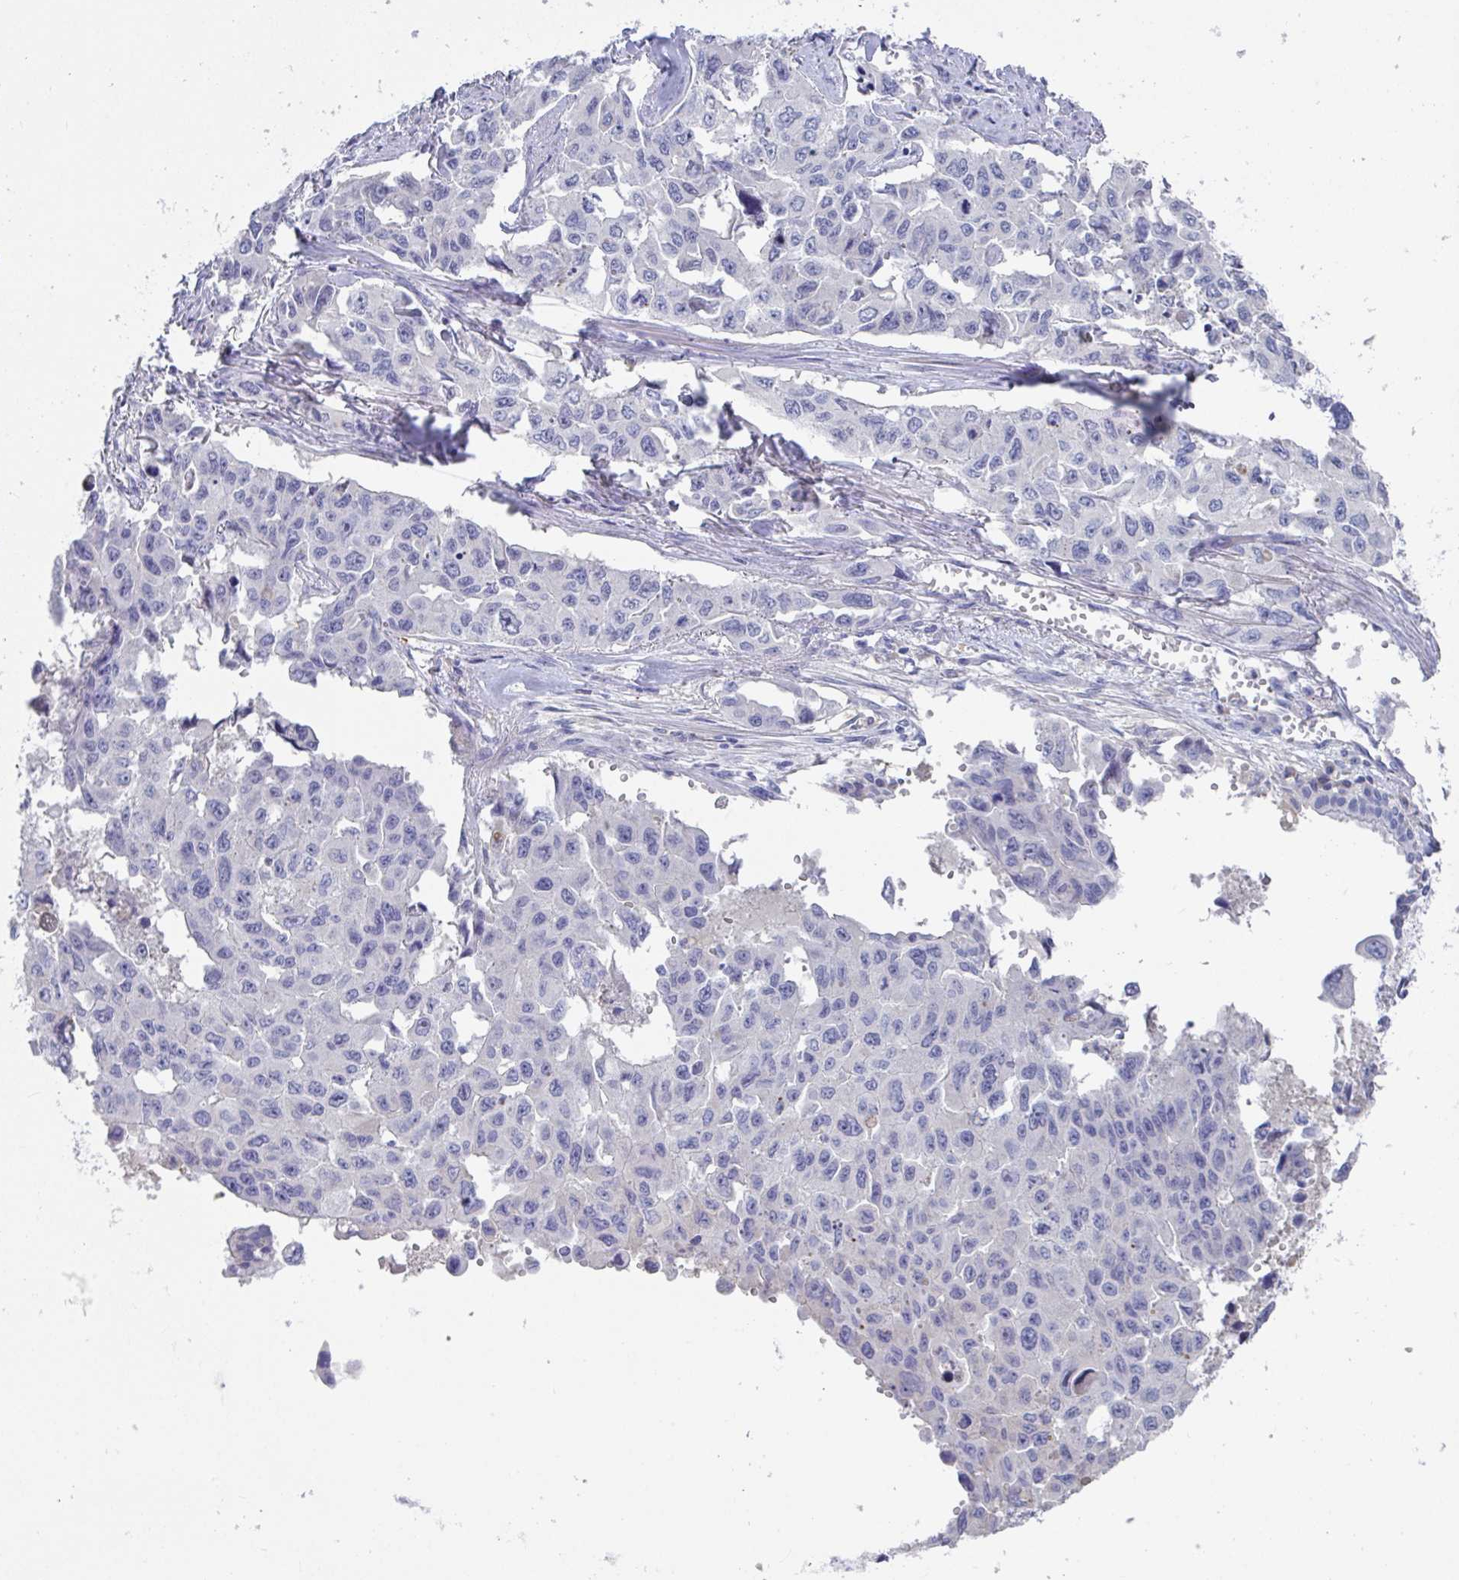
{"staining": {"intensity": "negative", "quantity": "none", "location": "none"}, "tissue": "lung cancer", "cell_type": "Tumor cells", "image_type": "cancer", "snomed": [{"axis": "morphology", "description": "Adenocarcinoma, NOS"}, {"axis": "topography", "description": "Lung"}], "caption": "An image of adenocarcinoma (lung) stained for a protein demonstrates no brown staining in tumor cells.", "gene": "ANO5", "patient": {"sex": "male", "age": 64}}